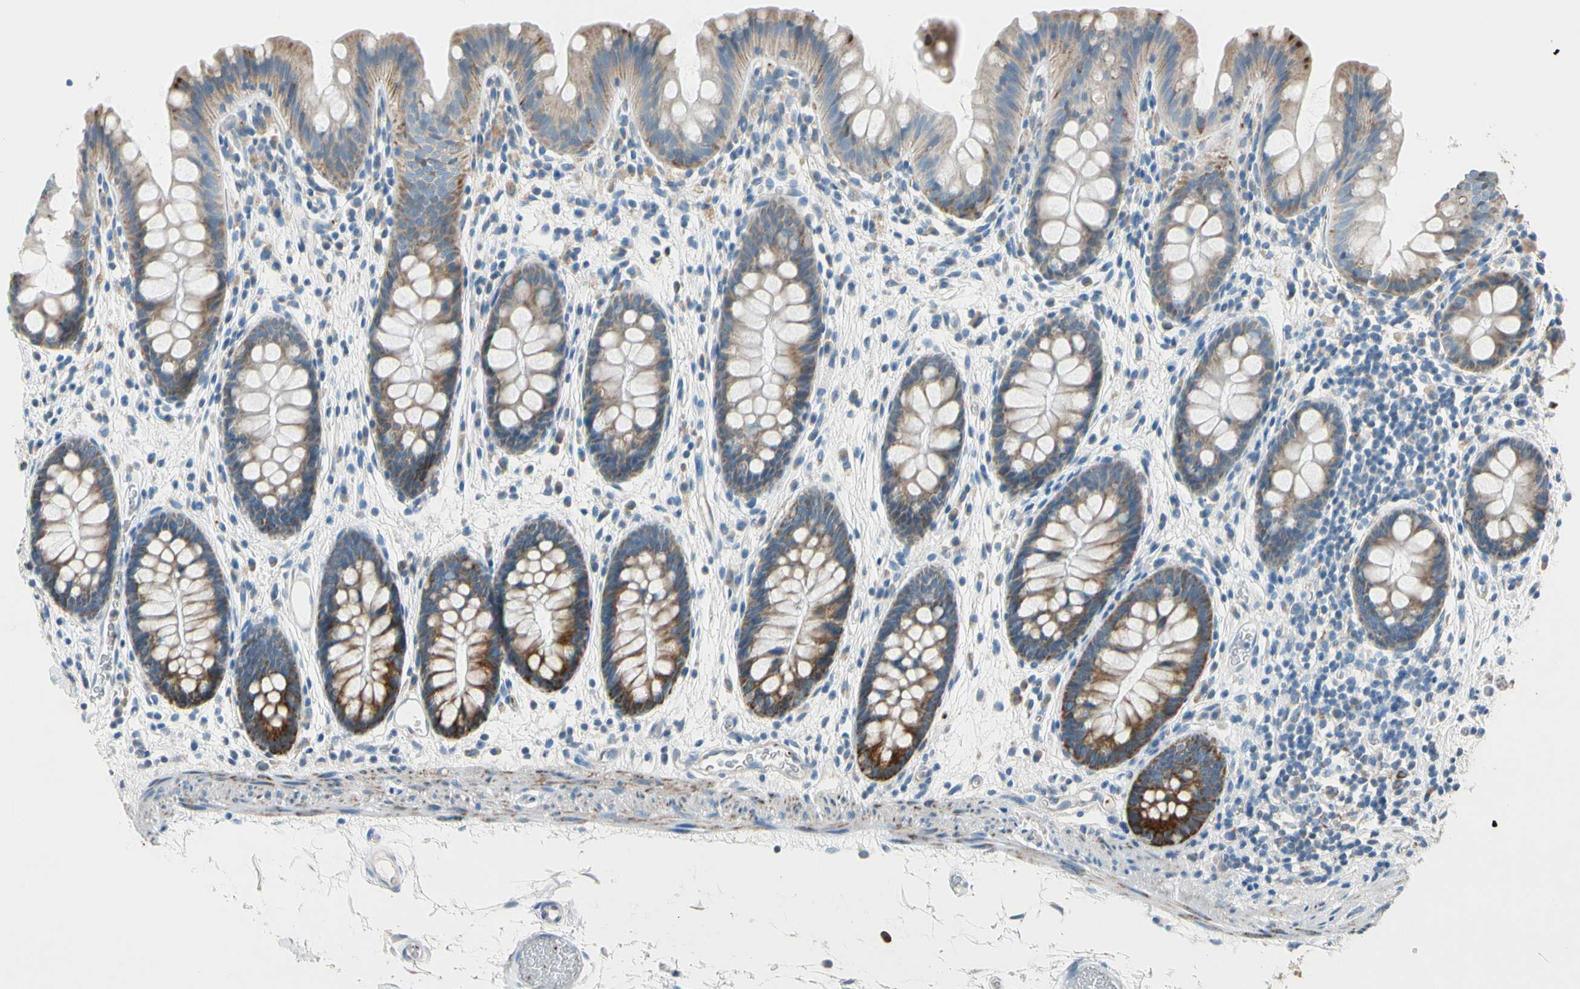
{"staining": {"intensity": "negative", "quantity": "none", "location": "none"}, "tissue": "colon", "cell_type": "Endothelial cells", "image_type": "normal", "snomed": [{"axis": "morphology", "description": "Normal tissue, NOS"}, {"axis": "topography", "description": "Smooth muscle"}, {"axis": "topography", "description": "Colon"}], "caption": "IHC micrograph of unremarkable colon: human colon stained with DAB reveals no significant protein staining in endothelial cells.", "gene": "LY6G6F", "patient": {"sex": "male", "age": 67}}